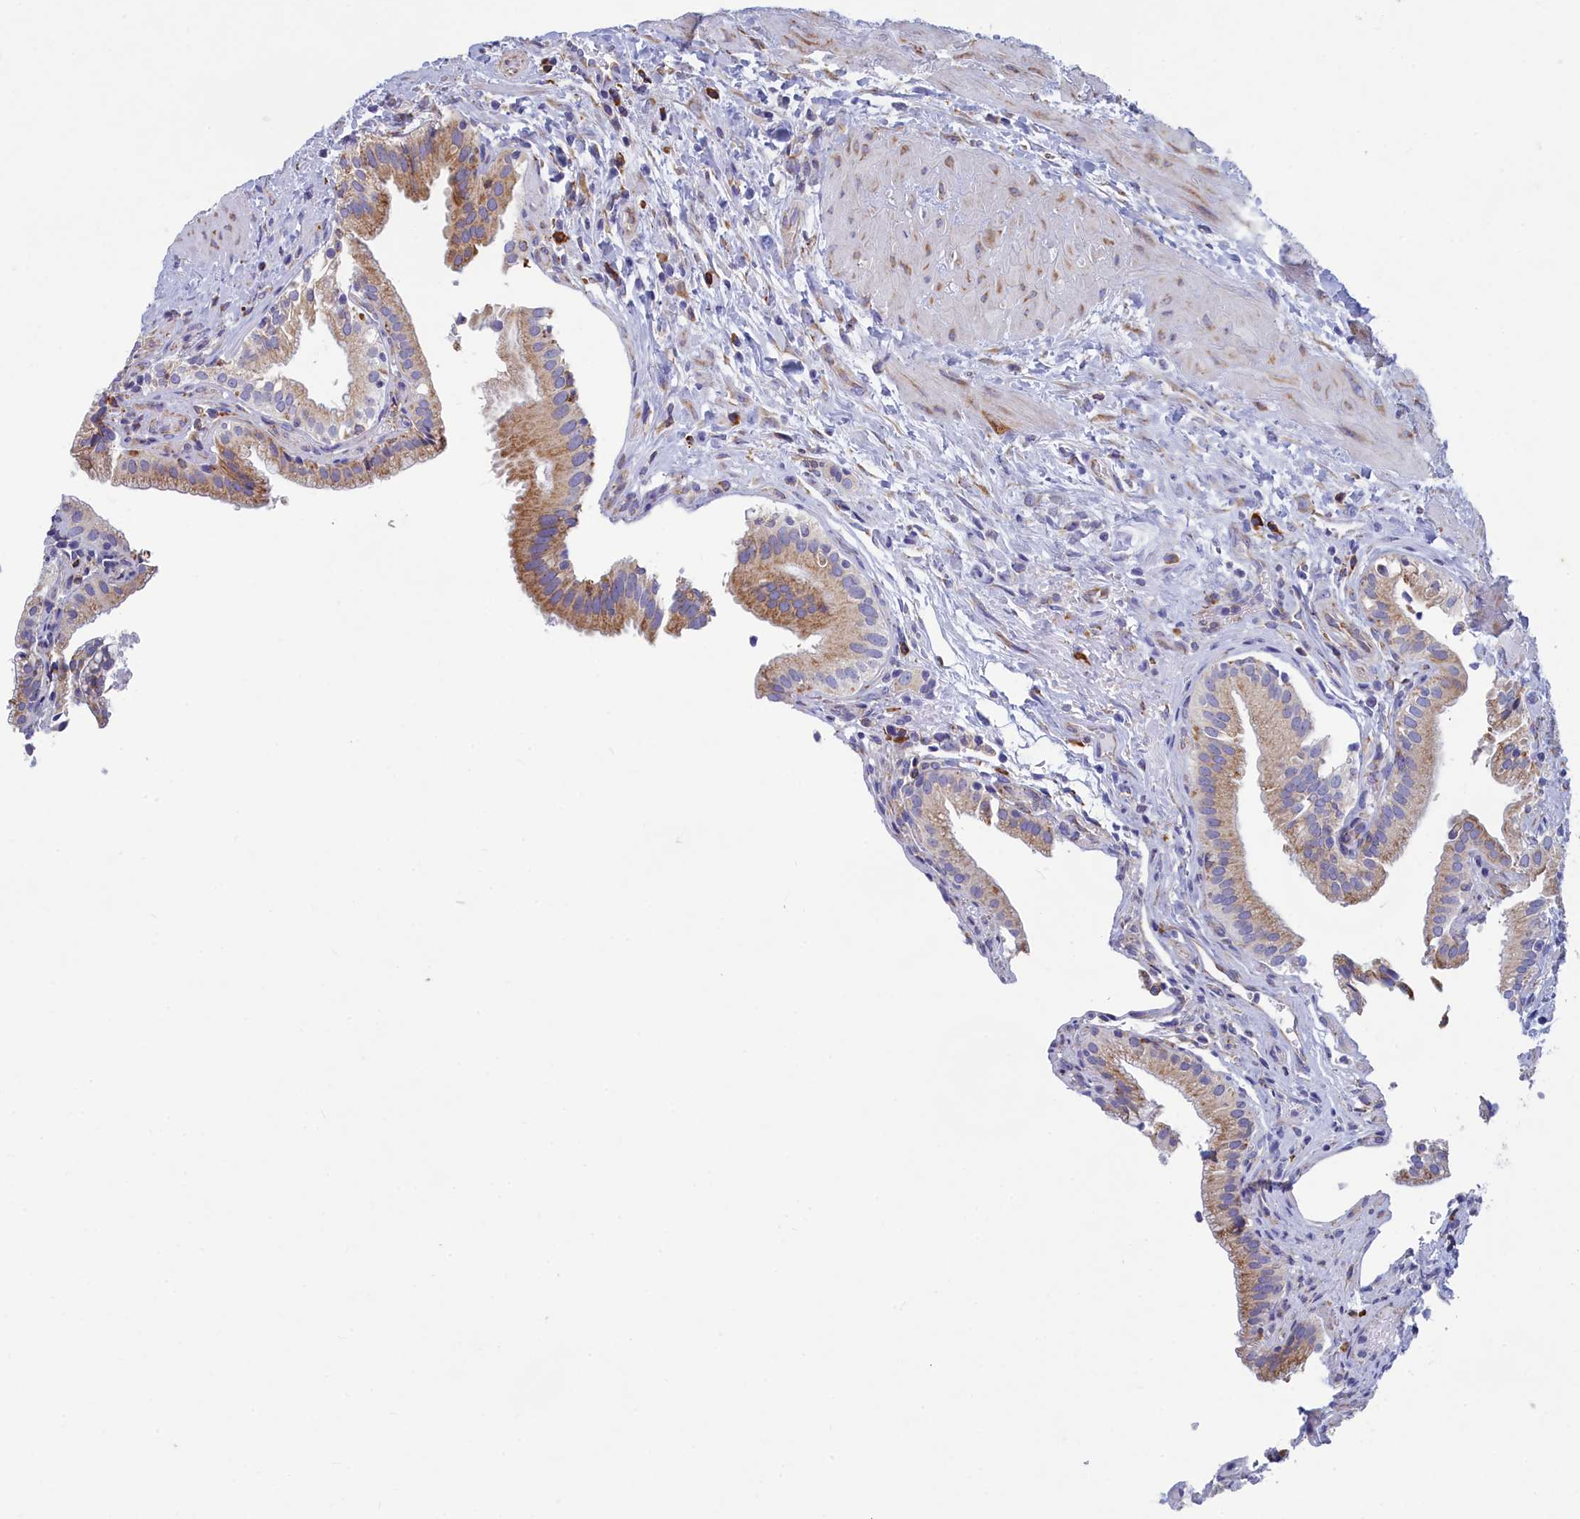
{"staining": {"intensity": "moderate", "quantity": ">75%", "location": "cytoplasmic/membranous"}, "tissue": "gallbladder", "cell_type": "Glandular cells", "image_type": "normal", "snomed": [{"axis": "morphology", "description": "Normal tissue, NOS"}, {"axis": "topography", "description": "Gallbladder"}], "caption": "Glandular cells exhibit medium levels of moderate cytoplasmic/membranous staining in approximately >75% of cells in benign gallbladder.", "gene": "WDR35", "patient": {"sex": "male", "age": 24}}